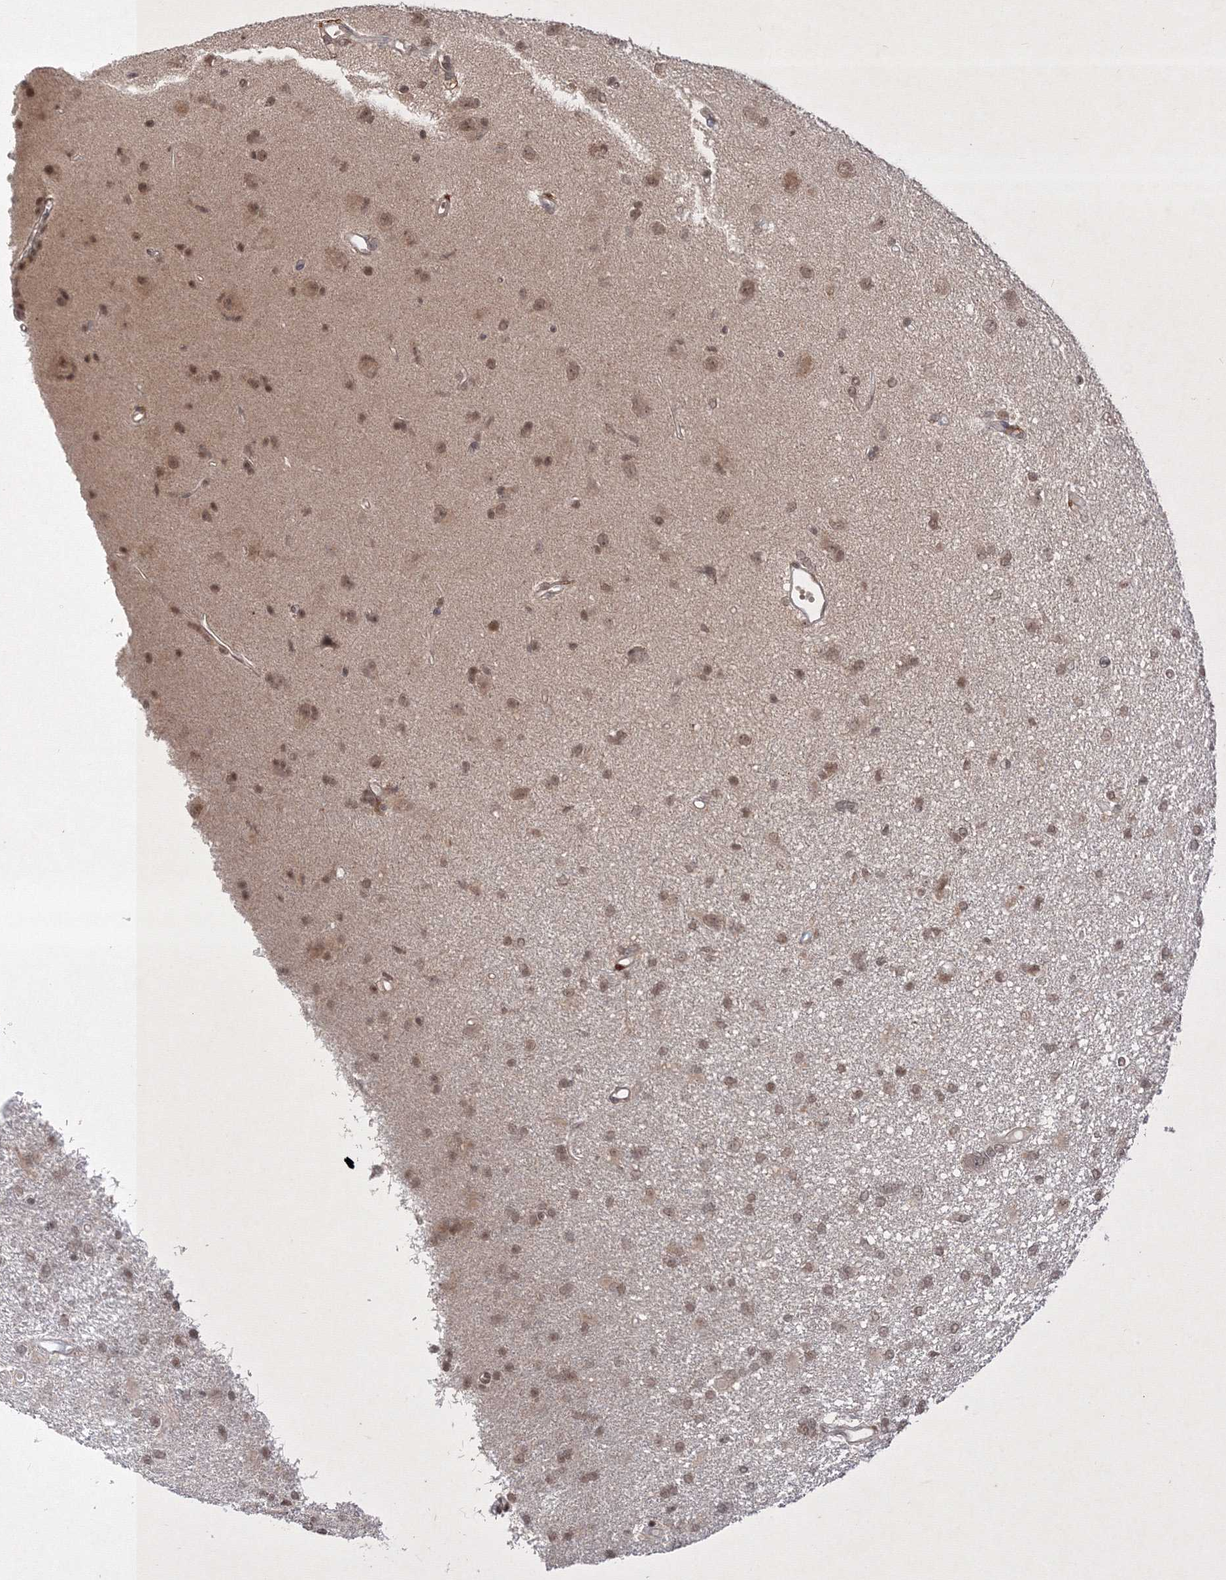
{"staining": {"intensity": "moderate", "quantity": ">75%", "location": "nuclear"}, "tissue": "glioma", "cell_type": "Tumor cells", "image_type": "cancer", "snomed": [{"axis": "morphology", "description": "Glioma, malignant, High grade"}, {"axis": "topography", "description": "Brain"}], "caption": "Immunohistochemistry staining of malignant high-grade glioma, which reveals medium levels of moderate nuclear staining in approximately >75% of tumor cells indicating moderate nuclear protein expression. The staining was performed using DAB (3,3'-diaminobenzidine) (brown) for protein detection and nuclei were counterstained in hematoxylin (blue).", "gene": "TAB1", "patient": {"sex": "female", "age": 59}}